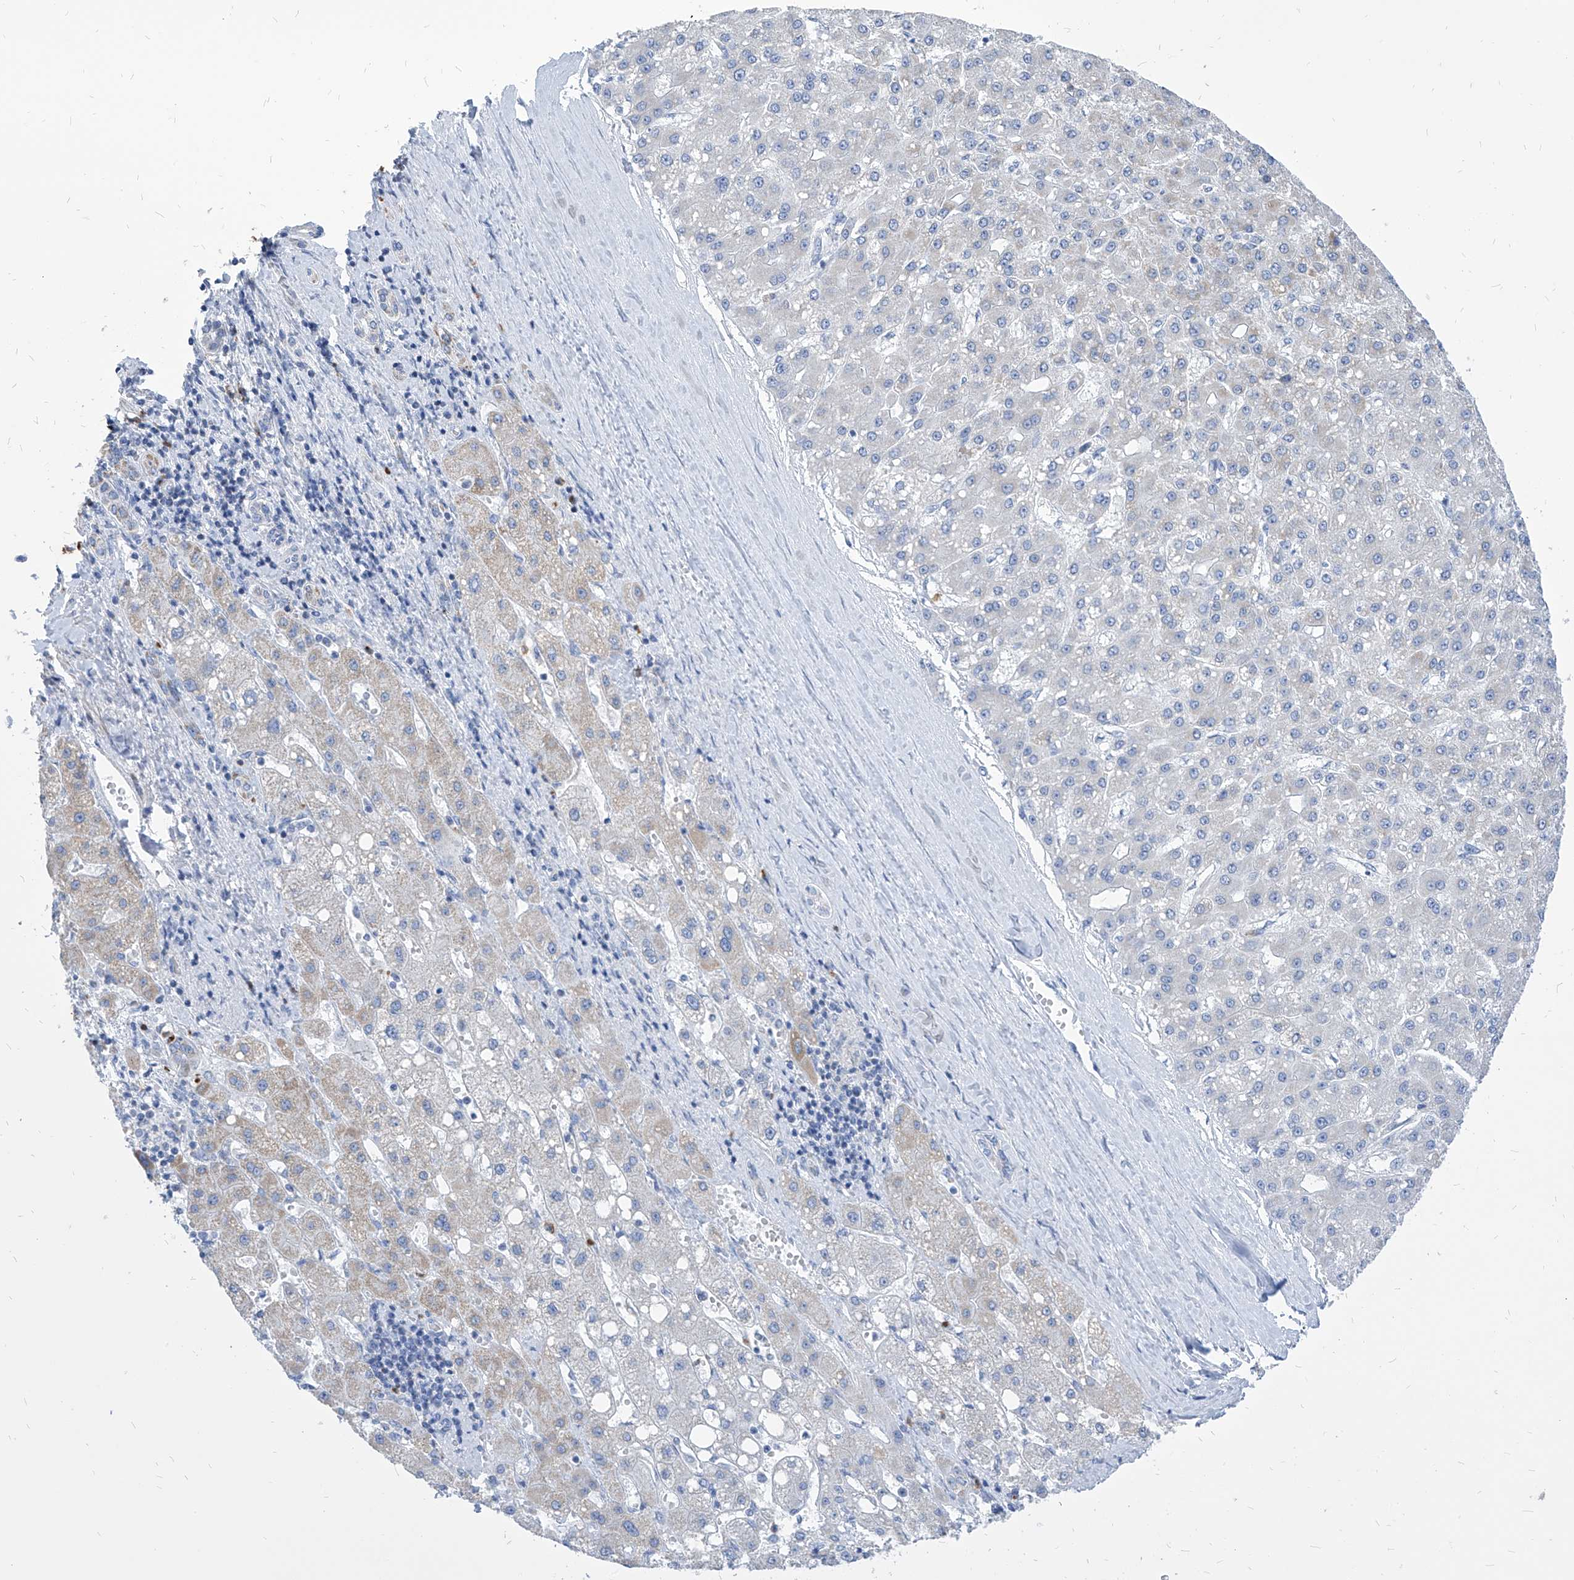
{"staining": {"intensity": "weak", "quantity": "<25%", "location": "cytoplasmic/membranous"}, "tissue": "liver cancer", "cell_type": "Tumor cells", "image_type": "cancer", "snomed": [{"axis": "morphology", "description": "Carcinoma, Hepatocellular, NOS"}, {"axis": "topography", "description": "Liver"}], "caption": "This is an immunohistochemistry (IHC) micrograph of hepatocellular carcinoma (liver). There is no staining in tumor cells.", "gene": "COQ3", "patient": {"sex": "male", "age": 67}}